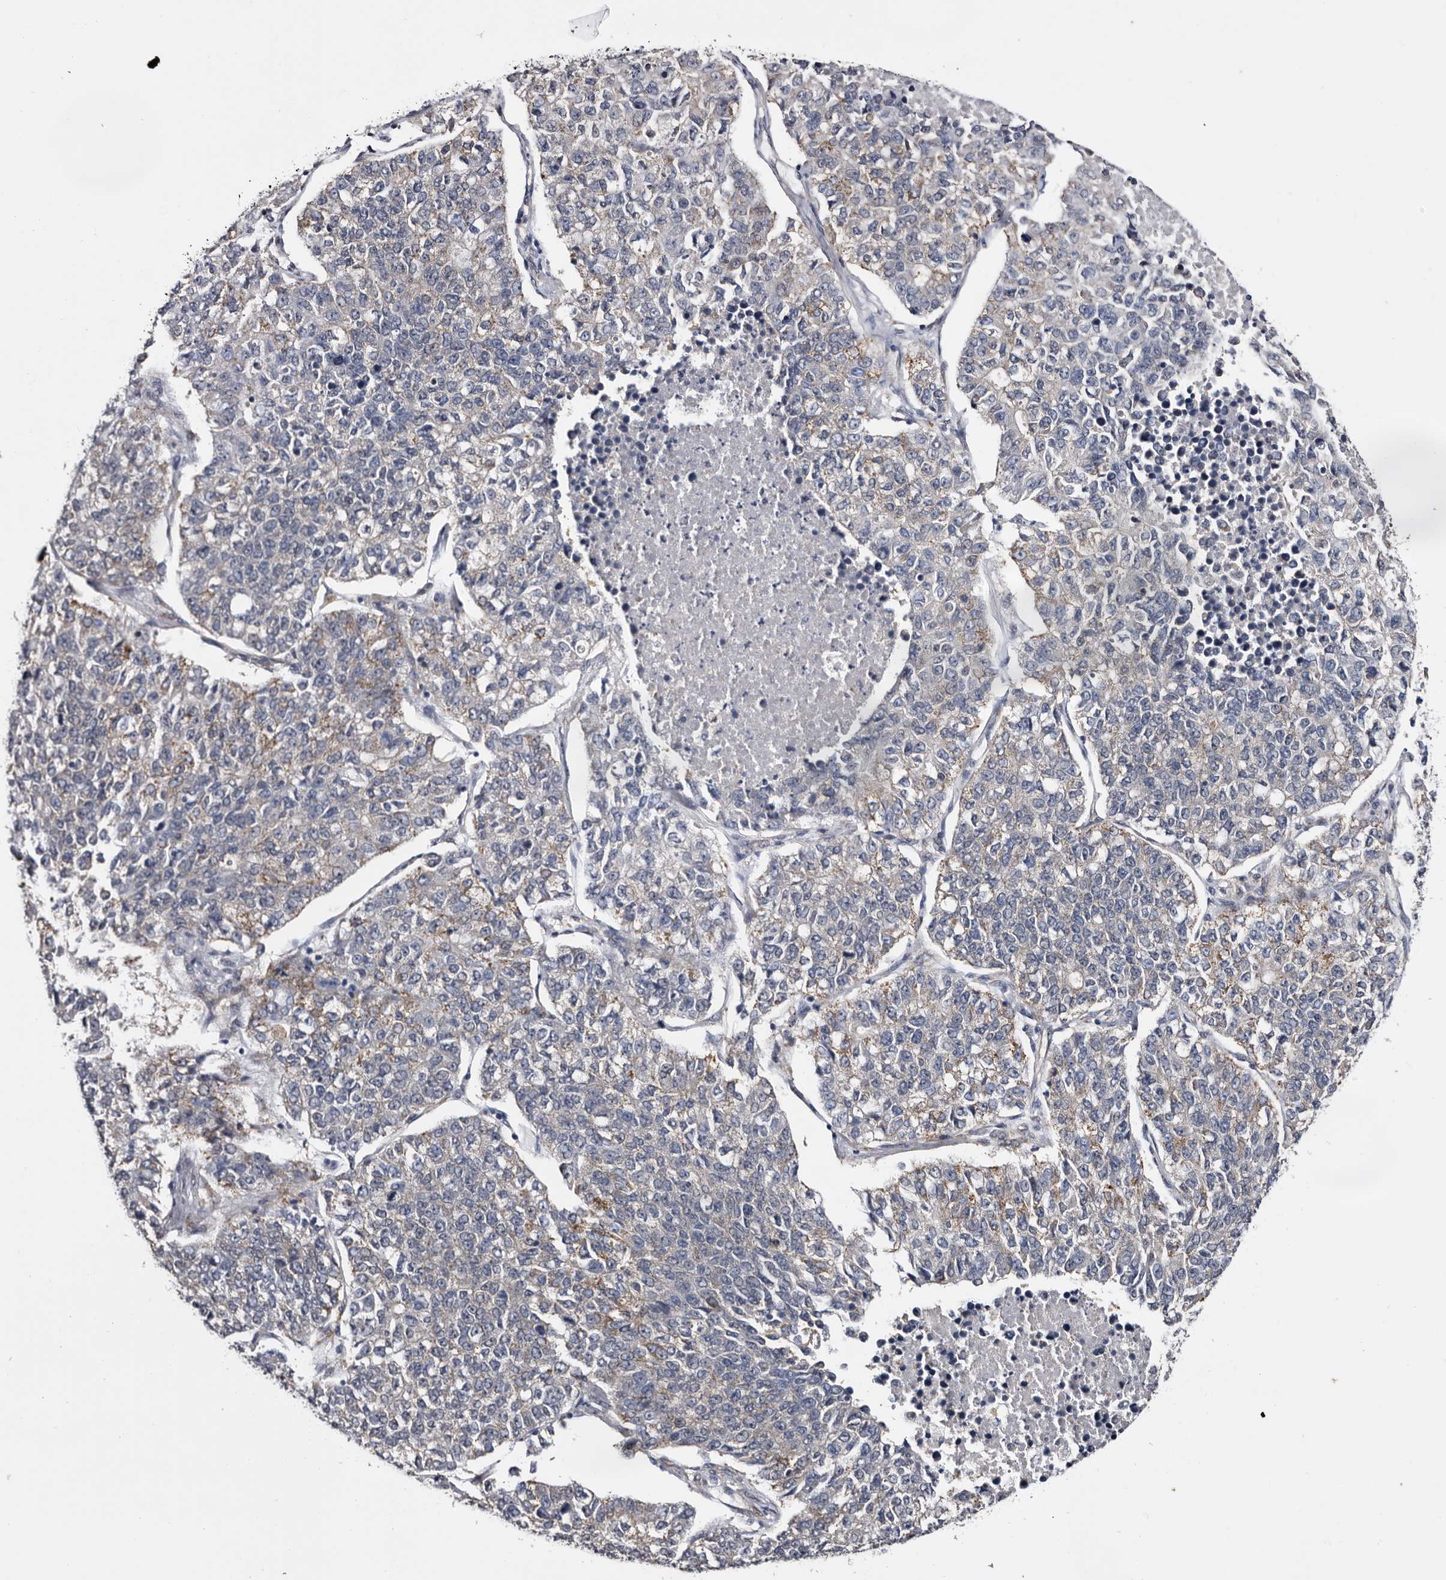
{"staining": {"intensity": "weak", "quantity": "<25%", "location": "cytoplasmic/membranous"}, "tissue": "lung cancer", "cell_type": "Tumor cells", "image_type": "cancer", "snomed": [{"axis": "morphology", "description": "Adenocarcinoma, NOS"}, {"axis": "topography", "description": "Lung"}], "caption": "There is no significant staining in tumor cells of lung adenocarcinoma. Brightfield microscopy of immunohistochemistry (IHC) stained with DAB (3,3'-diaminobenzidine) (brown) and hematoxylin (blue), captured at high magnification.", "gene": "ARMCX2", "patient": {"sex": "male", "age": 49}}